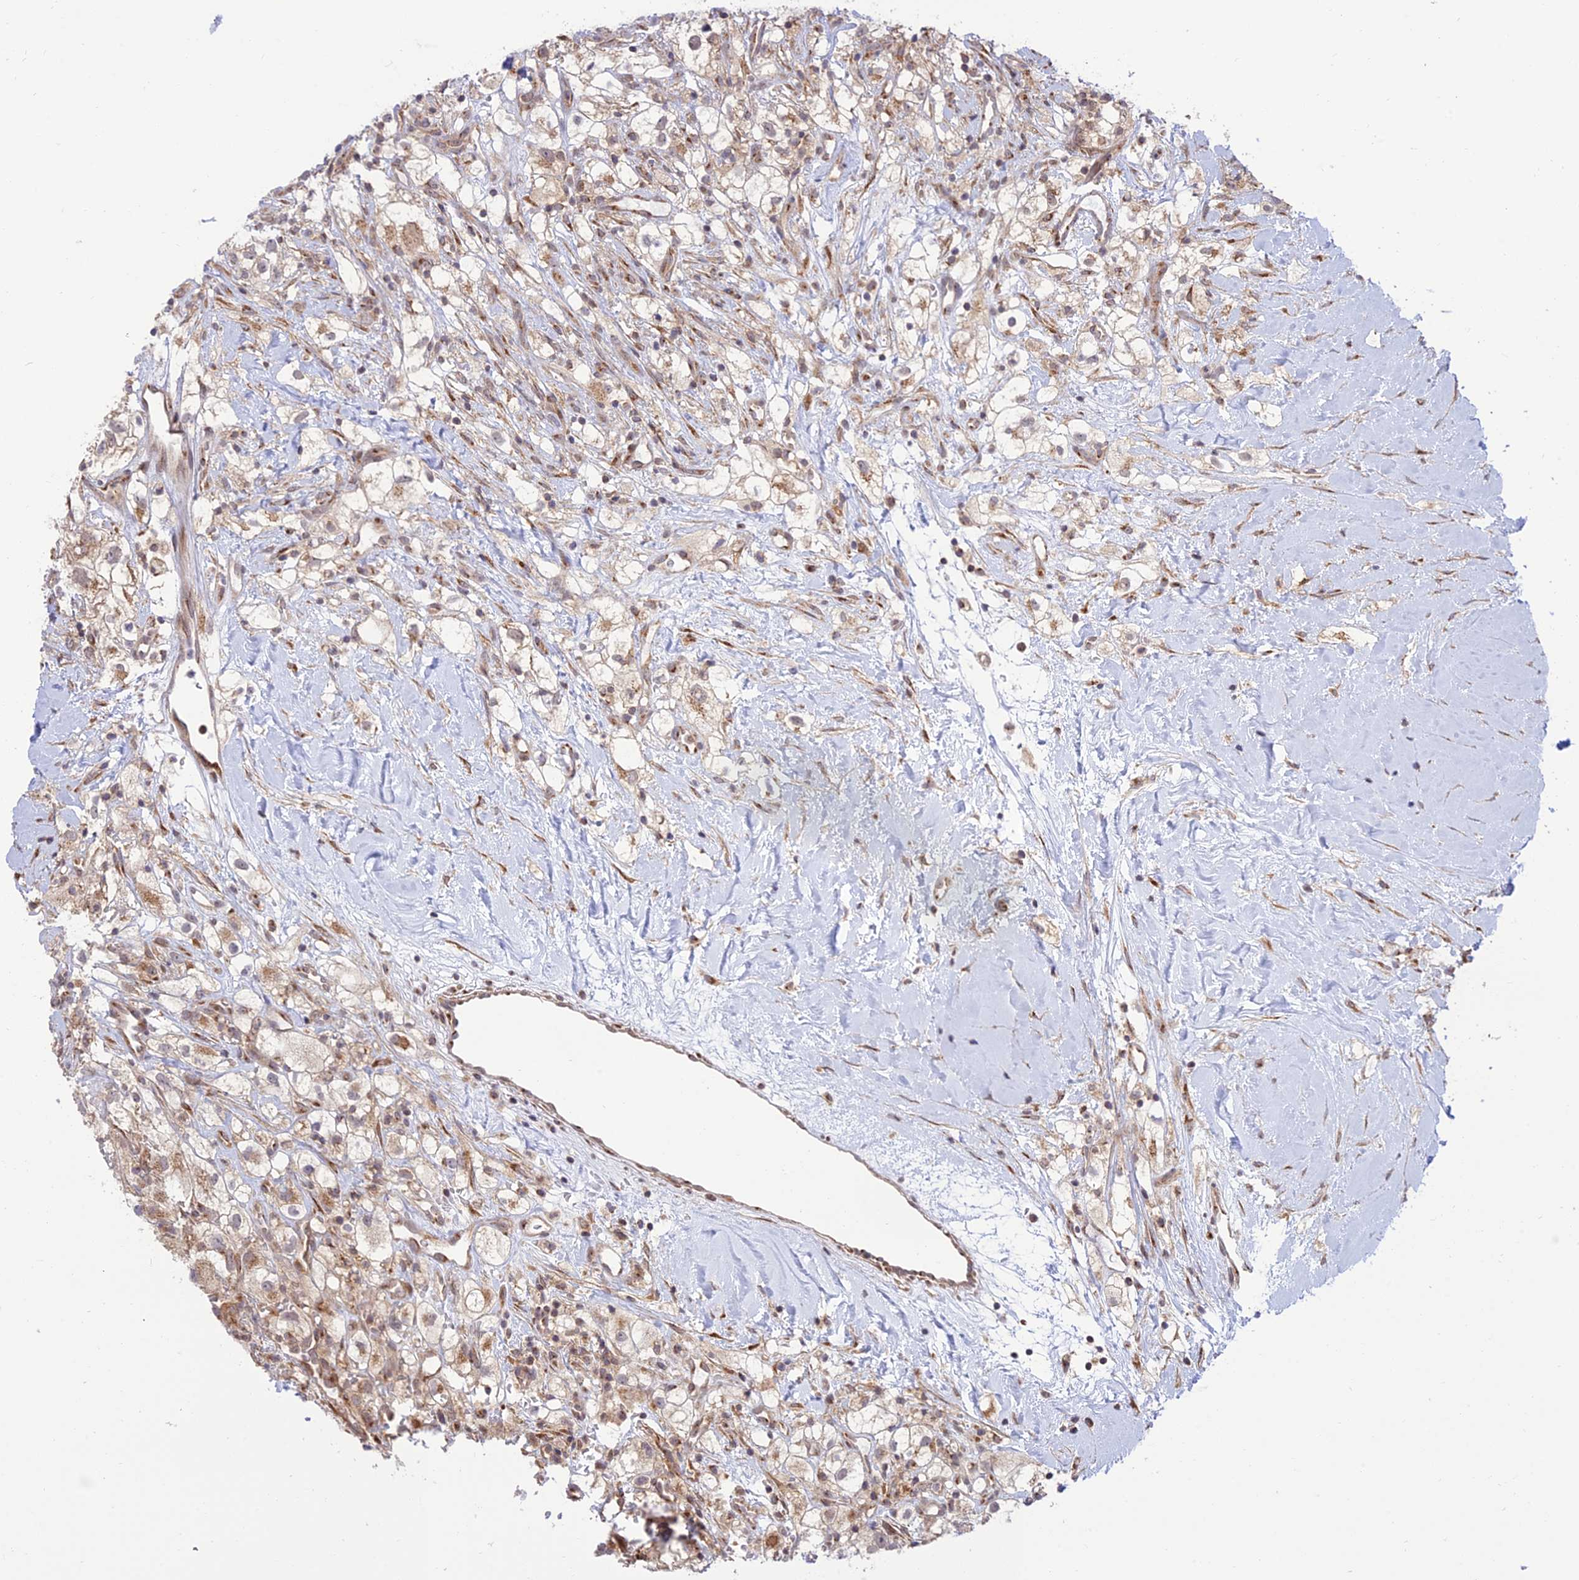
{"staining": {"intensity": "negative", "quantity": "none", "location": "none"}, "tissue": "renal cancer", "cell_type": "Tumor cells", "image_type": "cancer", "snomed": [{"axis": "morphology", "description": "Adenocarcinoma, NOS"}, {"axis": "topography", "description": "Kidney"}], "caption": "The immunohistochemistry (IHC) photomicrograph has no significant staining in tumor cells of renal cancer (adenocarcinoma) tissue. (DAB (3,3'-diaminobenzidine) immunohistochemistry (IHC) visualized using brightfield microscopy, high magnification).", "gene": "GOLGA3", "patient": {"sex": "male", "age": 59}}